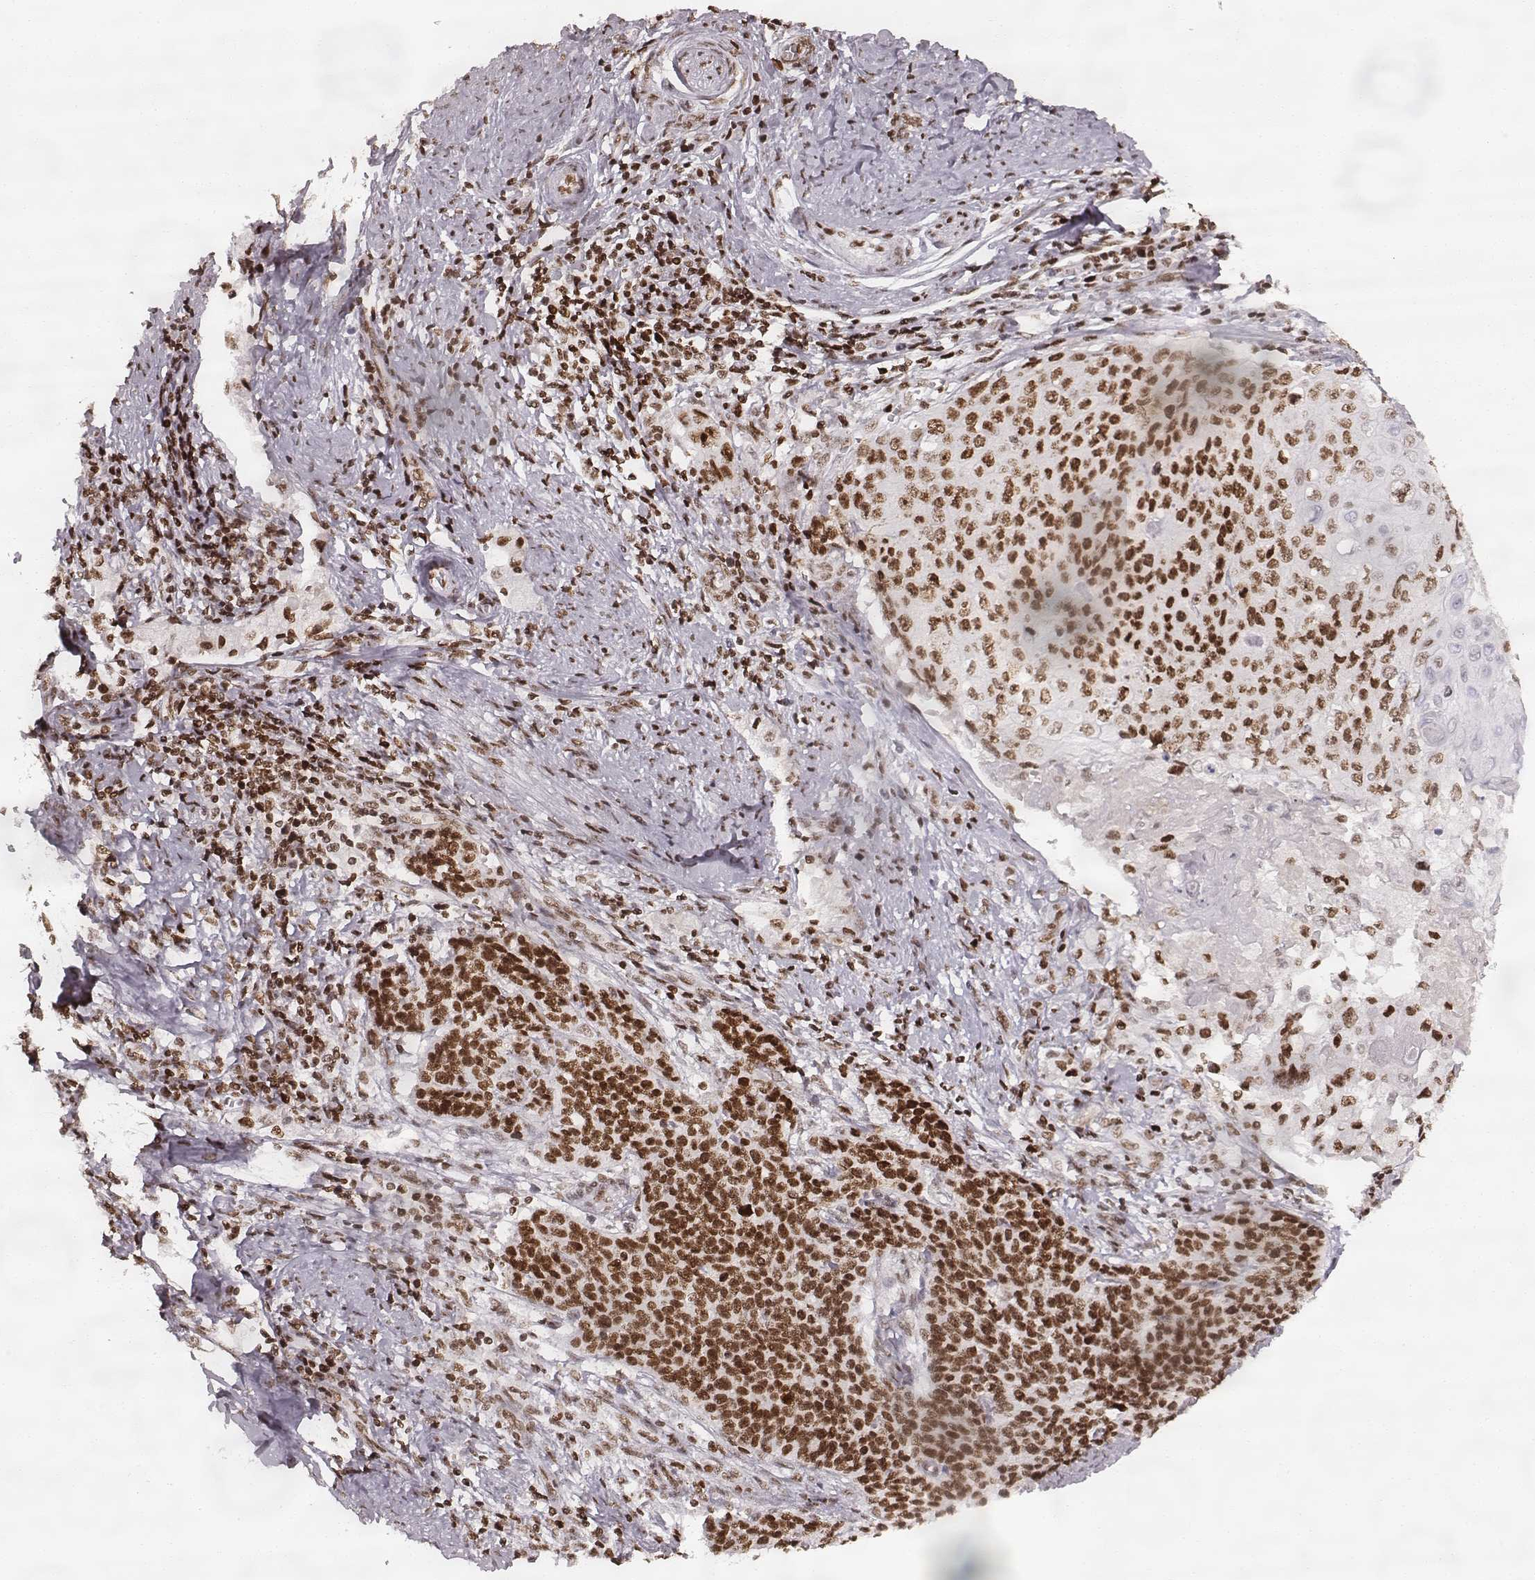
{"staining": {"intensity": "strong", "quantity": ">75%", "location": "nuclear"}, "tissue": "cervical cancer", "cell_type": "Tumor cells", "image_type": "cancer", "snomed": [{"axis": "morphology", "description": "Squamous cell carcinoma, NOS"}, {"axis": "topography", "description": "Cervix"}], "caption": "Tumor cells show high levels of strong nuclear staining in approximately >75% of cells in human squamous cell carcinoma (cervical).", "gene": "PARP1", "patient": {"sex": "female", "age": 39}}